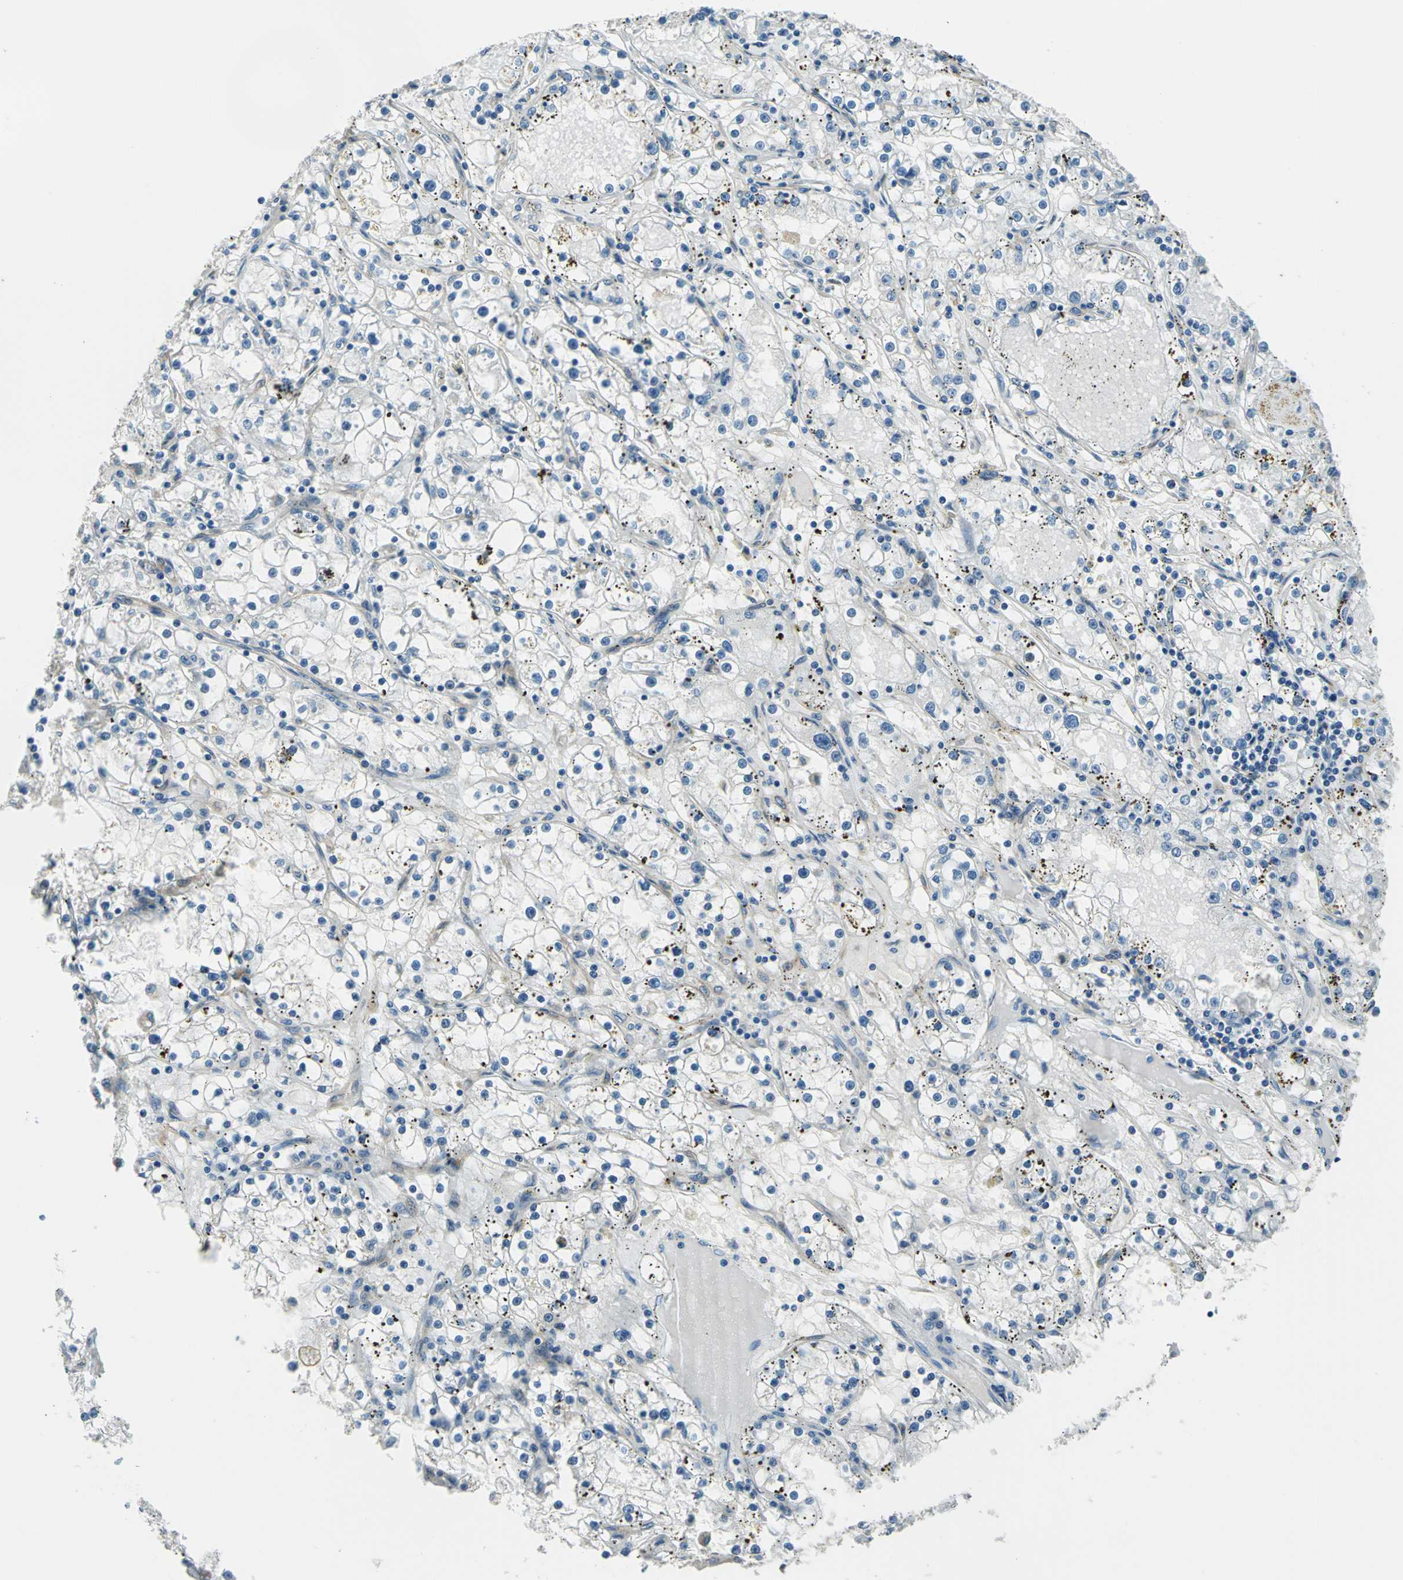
{"staining": {"intensity": "negative", "quantity": "none", "location": "none"}, "tissue": "renal cancer", "cell_type": "Tumor cells", "image_type": "cancer", "snomed": [{"axis": "morphology", "description": "Adenocarcinoma, NOS"}, {"axis": "topography", "description": "Kidney"}], "caption": "High magnification brightfield microscopy of adenocarcinoma (renal) stained with DAB (3,3'-diaminobenzidine) (brown) and counterstained with hematoxylin (blue): tumor cells show no significant positivity.", "gene": "CDC42EP1", "patient": {"sex": "male", "age": 56}}